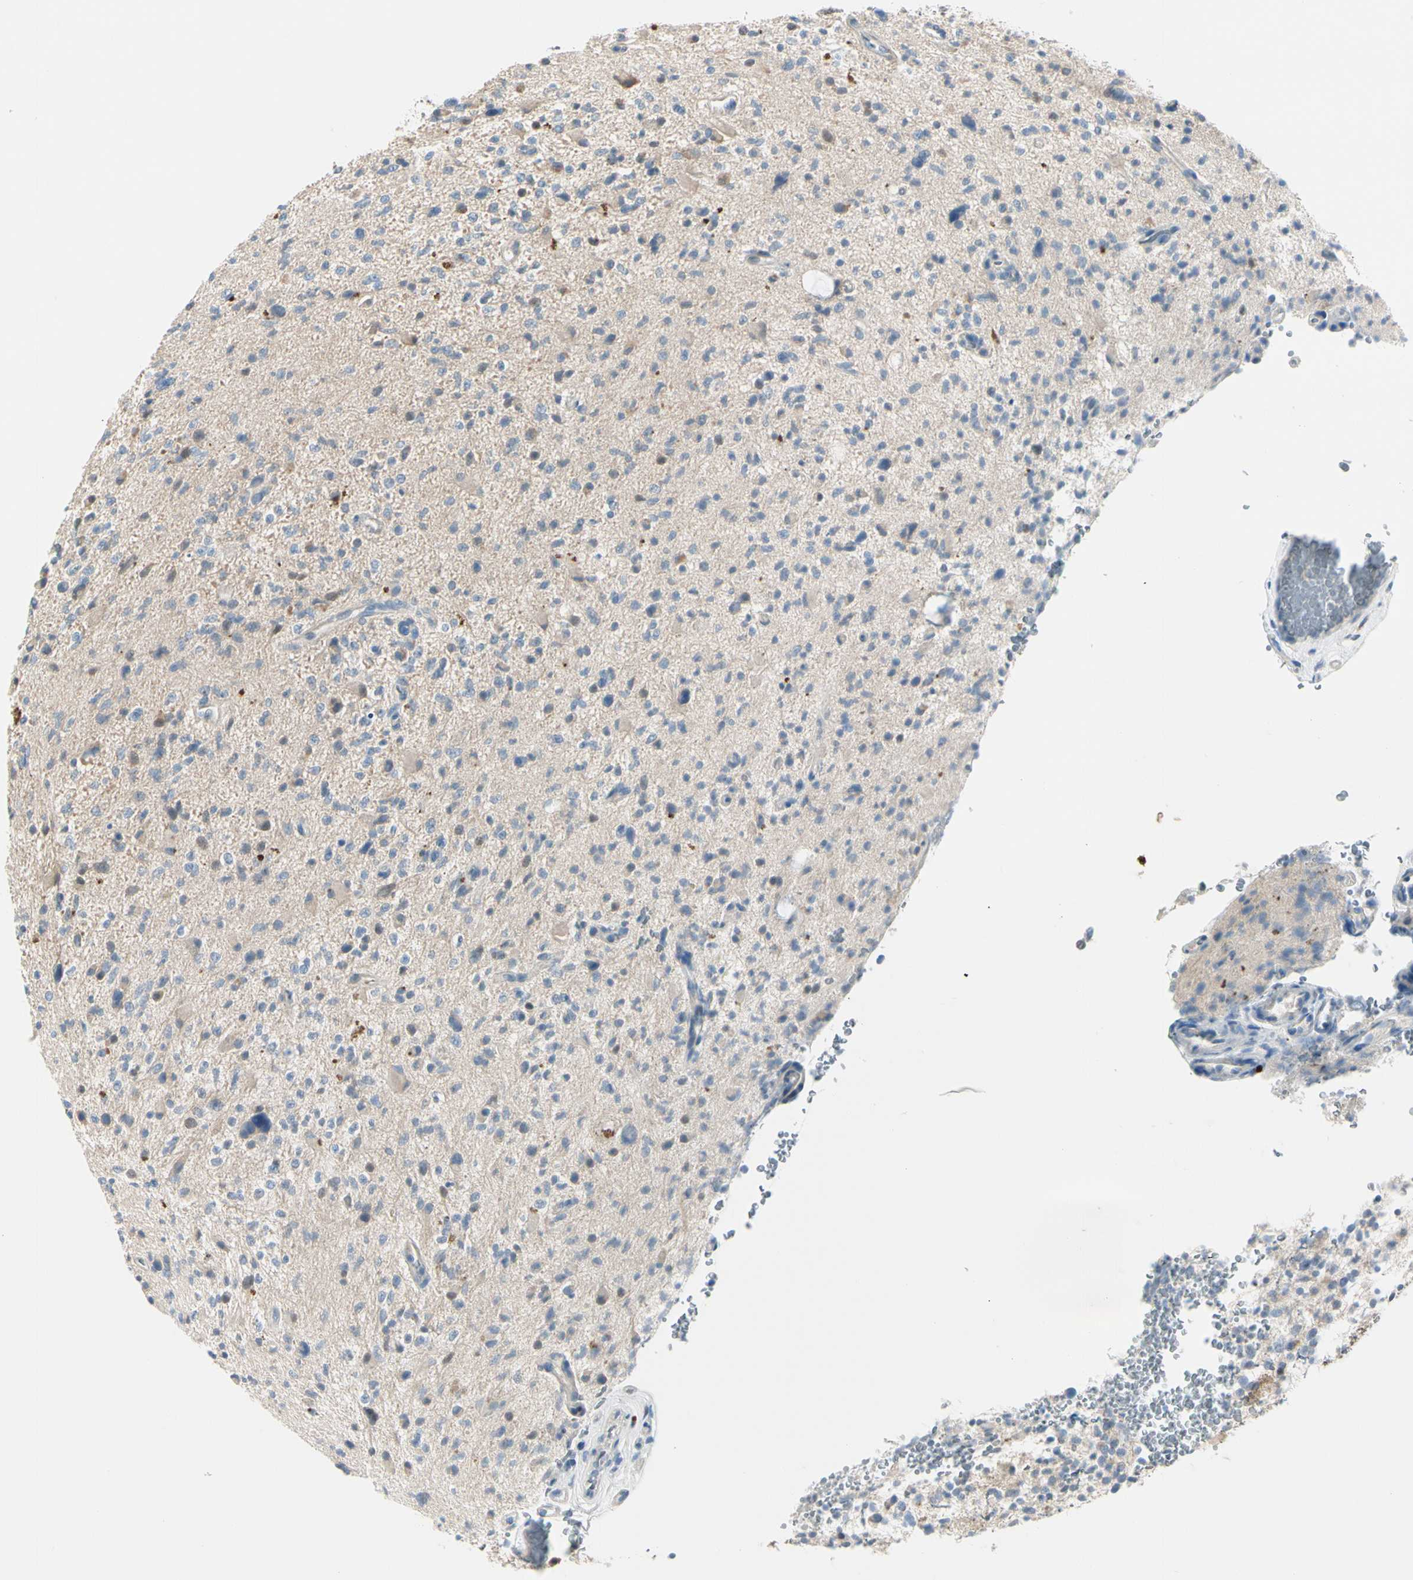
{"staining": {"intensity": "negative", "quantity": "none", "location": "none"}, "tissue": "glioma", "cell_type": "Tumor cells", "image_type": "cancer", "snomed": [{"axis": "morphology", "description": "Glioma, malignant, High grade"}, {"axis": "topography", "description": "Brain"}], "caption": "Protein analysis of high-grade glioma (malignant) demonstrates no significant positivity in tumor cells.", "gene": "PEBP1", "patient": {"sex": "male", "age": 48}}